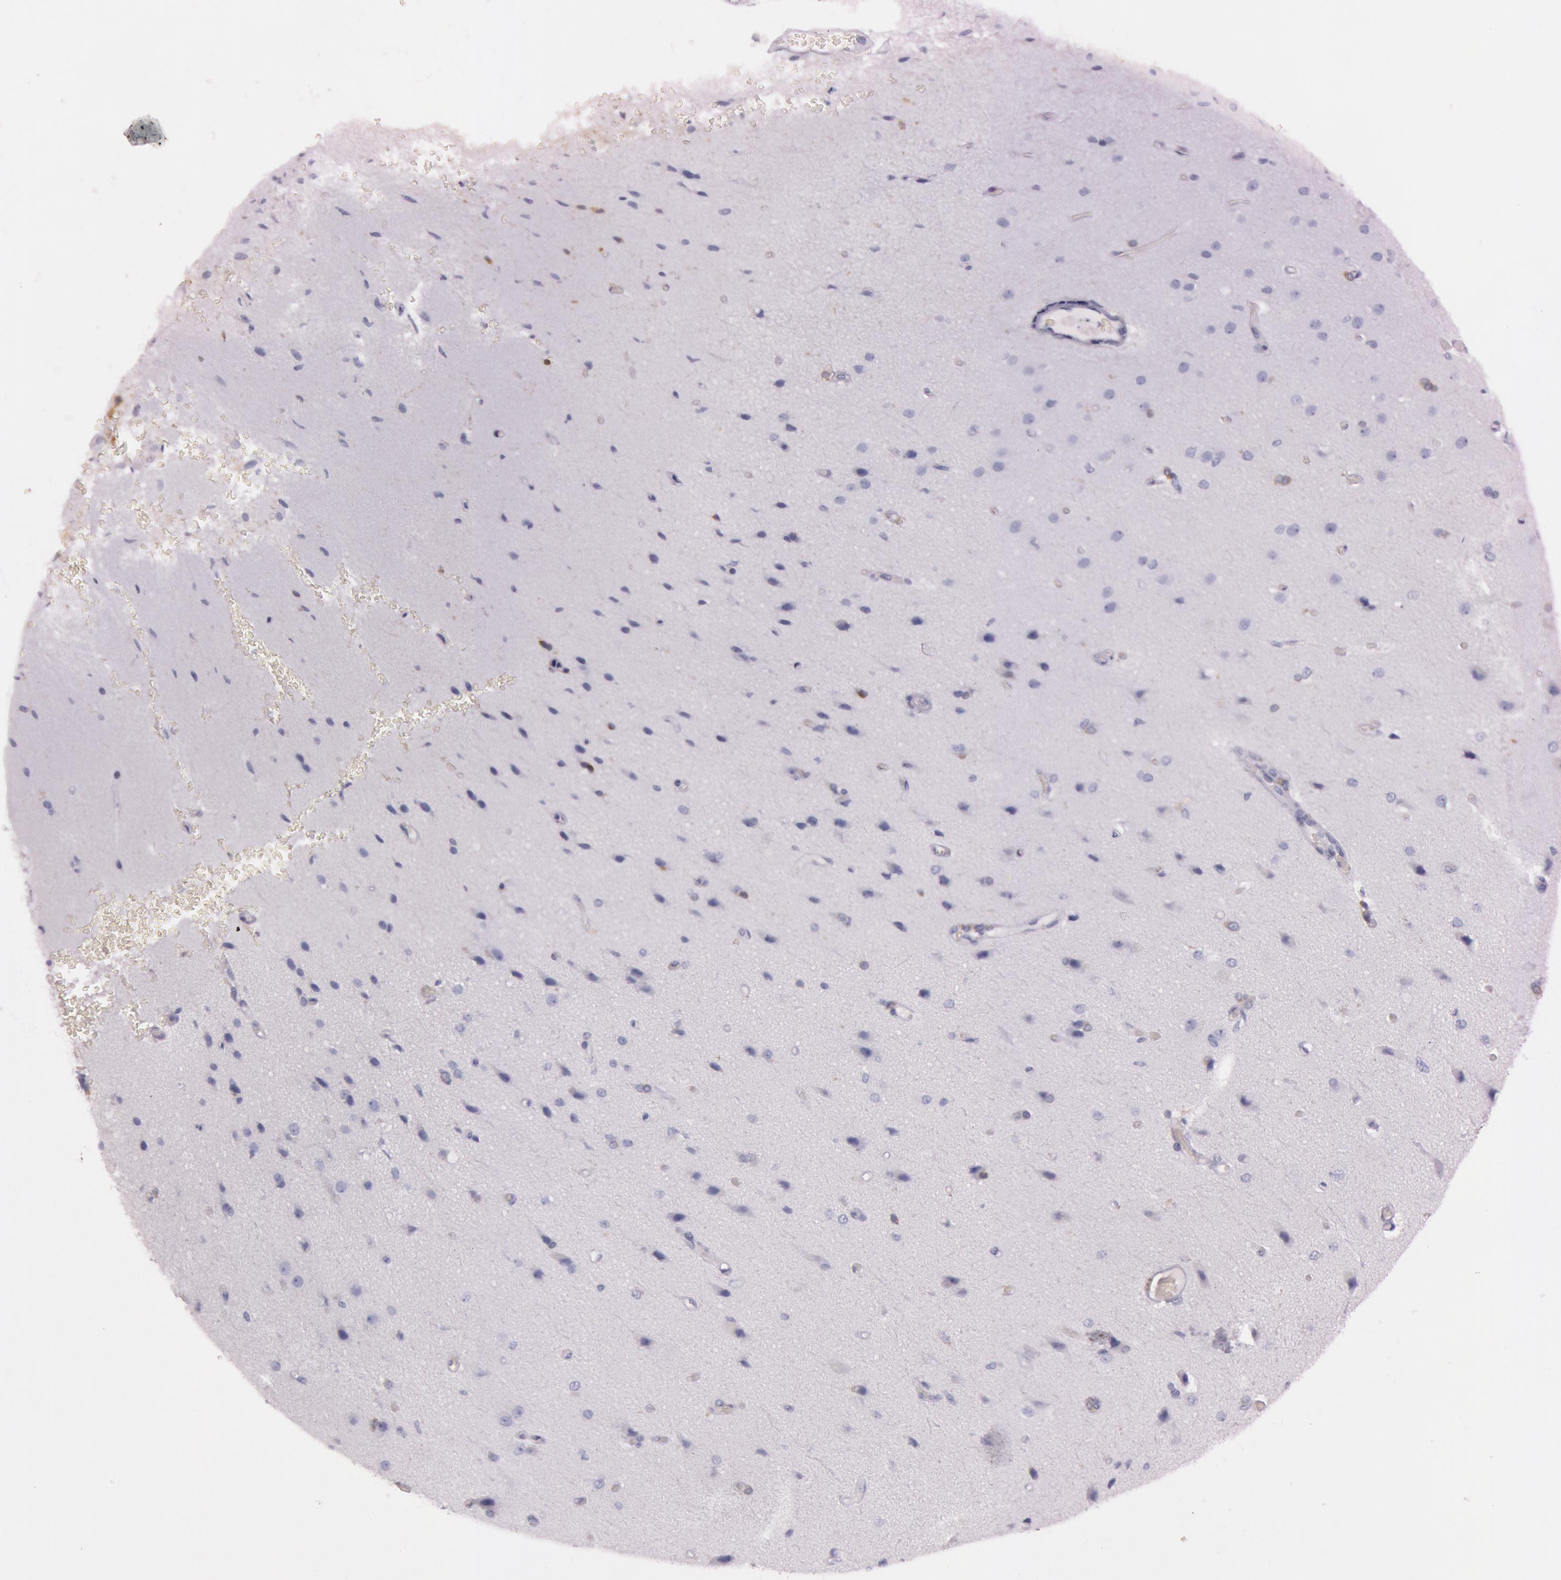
{"staining": {"intensity": "negative", "quantity": "none", "location": "none"}, "tissue": "cerebral cortex", "cell_type": "Endothelial cells", "image_type": "normal", "snomed": [{"axis": "morphology", "description": "Normal tissue, NOS"}, {"axis": "morphology", "description": "Glioma, malignant, High grade"}, {"axis": "topography", "description": "Cerebral cortex"}], "caption": "Histopathology image shows no significant protein expression in endothelial cells of normal cerebral cortex.", "gene": "FOLH1", "patient": {"sex": "male", "age": 77}}